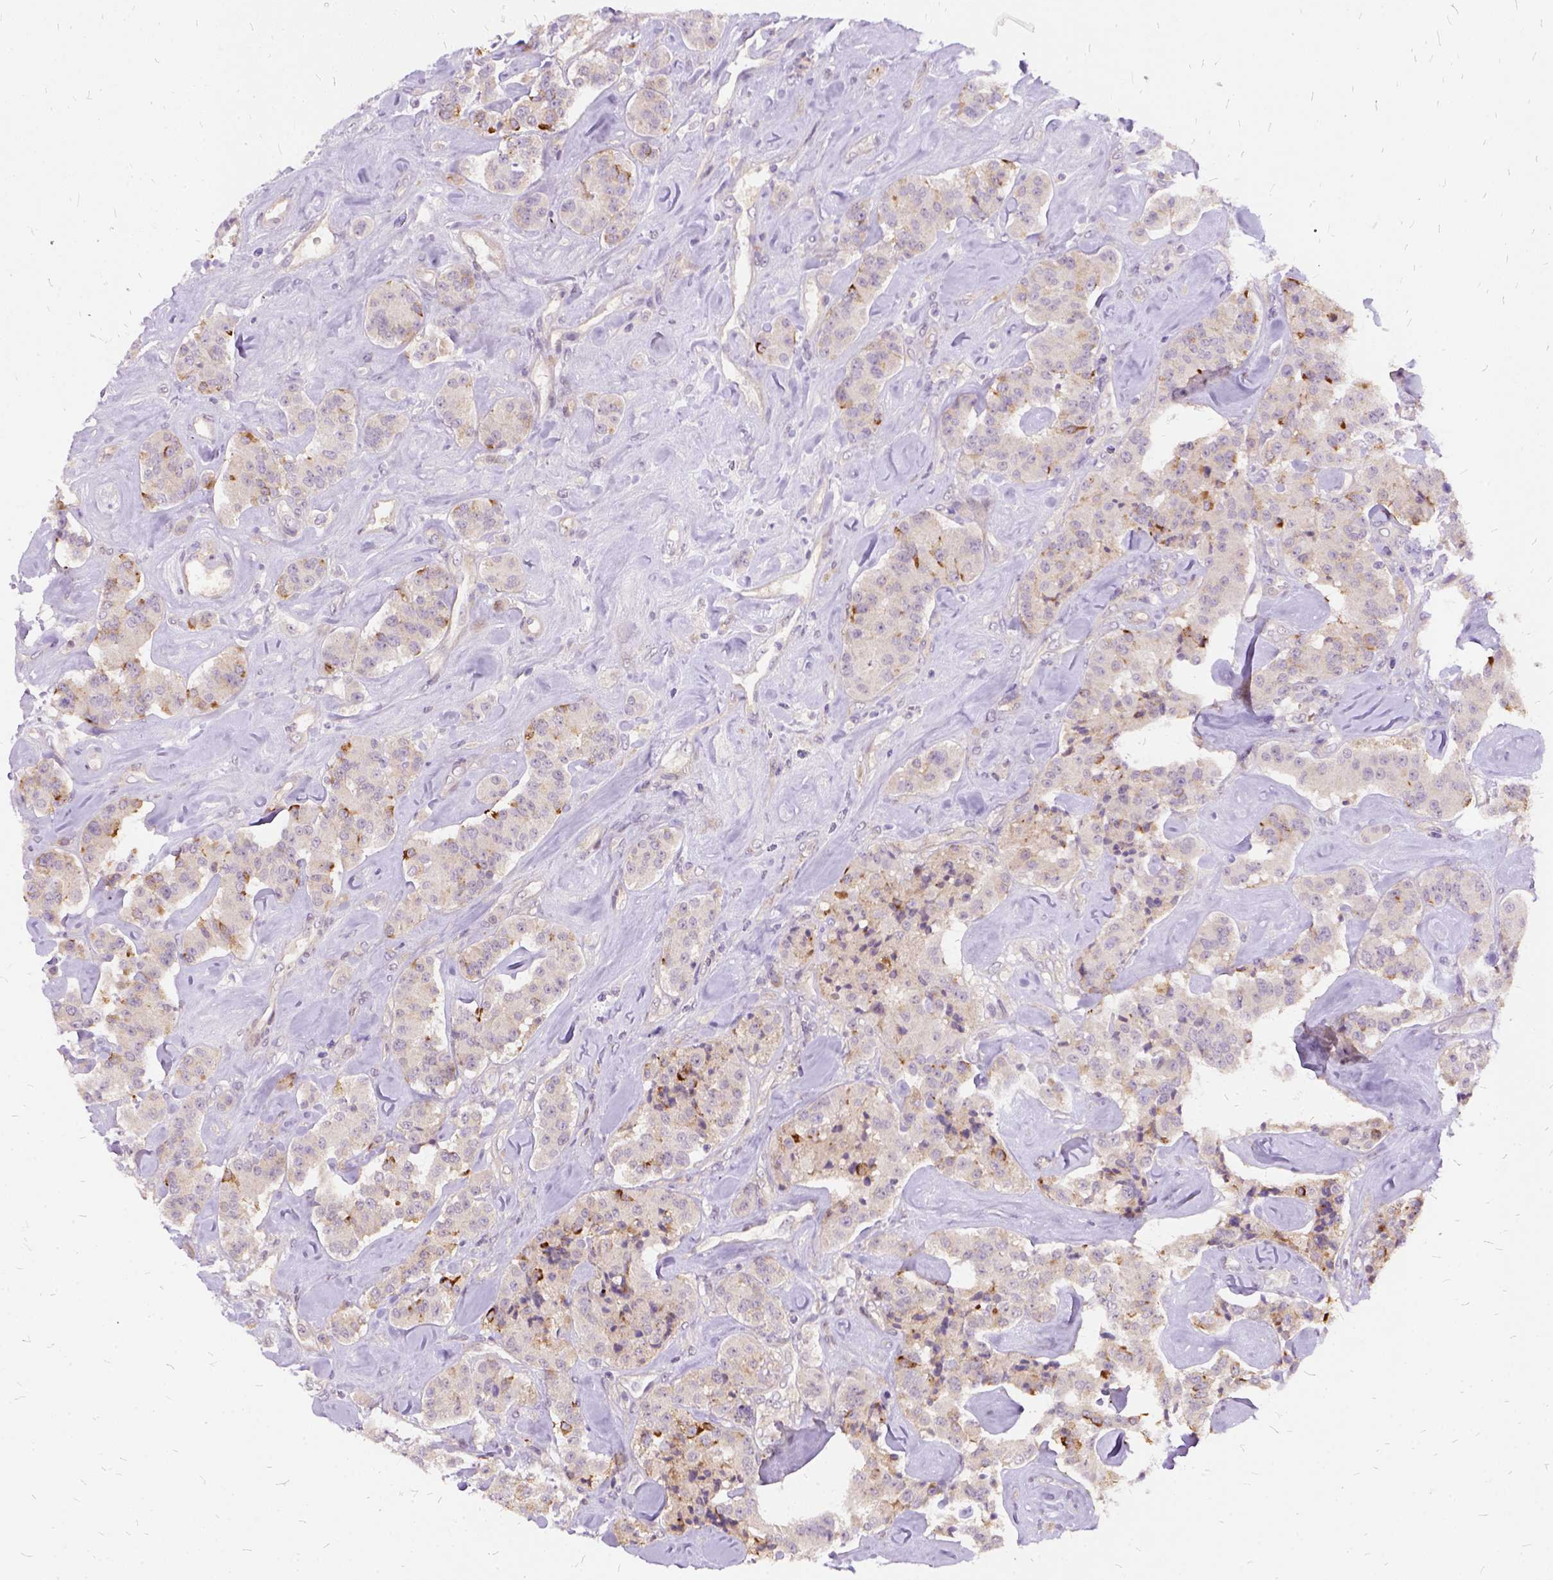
{"staining": {"intensity": "moderate", "quantity": "<25%", "location": "cytoplasmic/membranous"}, "tissue": "carcinoid", "cell_type": "Tumor cells", "image_type": "cancer", "snomed": [{"axis": "morphology", "description": "Carcinoid, malignant, NOS"}, {"axis": "topography", "description": "Pancreas"}], "caption": "Carcinoid stained for a protein (brown) reveals moderate cytoplasmic/membranous positive staining in approximately <25% of tumor cells.", "gene": "ILRUN", "patient": {"sex": "male", "age": 41}}